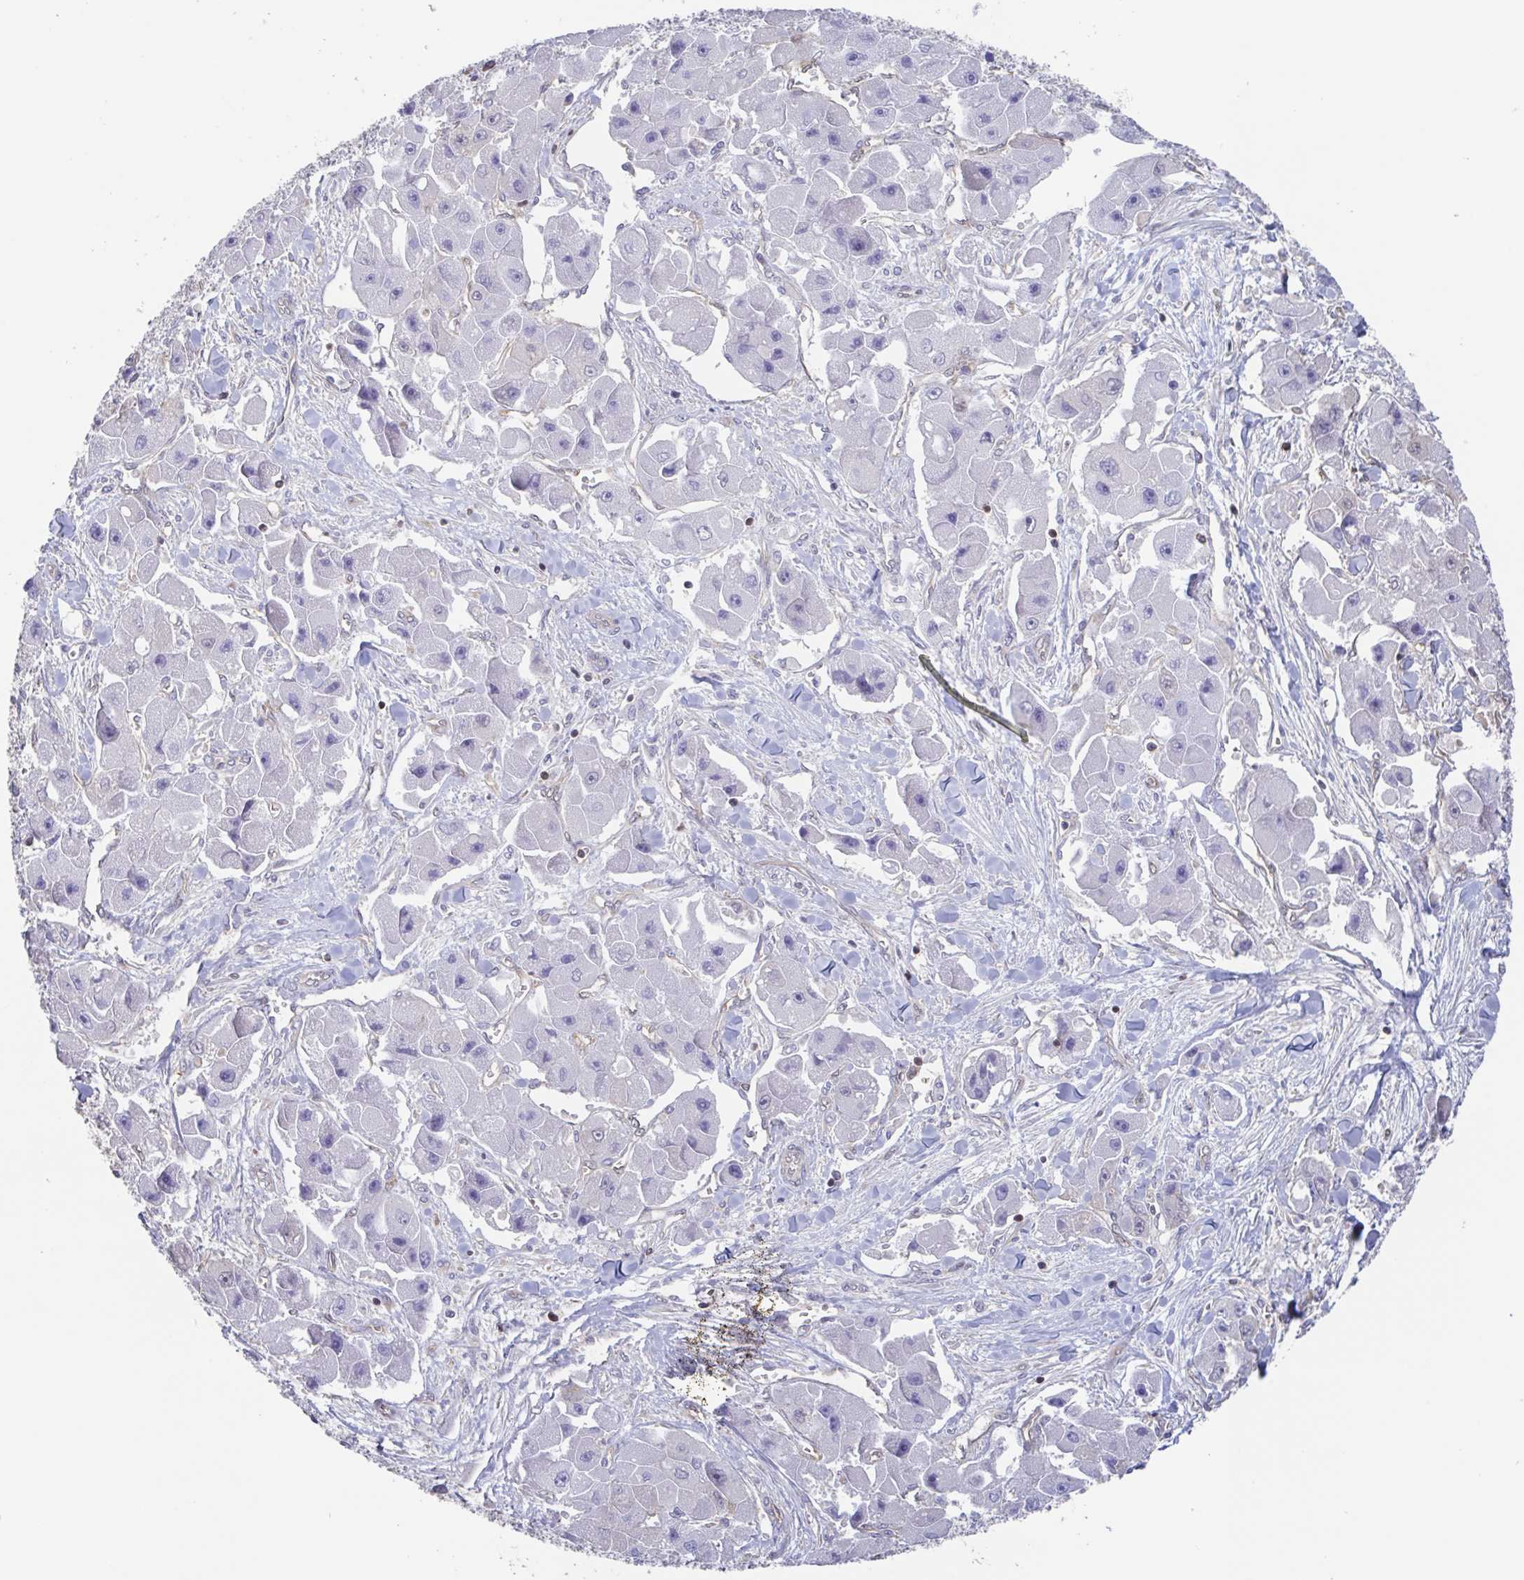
{"staining": {"intensity": "negative", "quantity": "none", "location": "none"}, "tissue": "liver cancer", "cell_type": "Tumor cells", "image_type": "cancer", "snomed": [{"axis": "morphology", "description": "Carcinoma, Hepatocellular, NOS"}, {"axis": "topography", "description": "Liver"}], "caption": "Immunohistochemistry photomicrograph of neoplastic tissue: hepatocellular carcinoma (liver) stained with DAB displays no significant protein staining in tumor cells.", "gene": "AGFG2", "patient": {"sex": "male", "age": 24}}